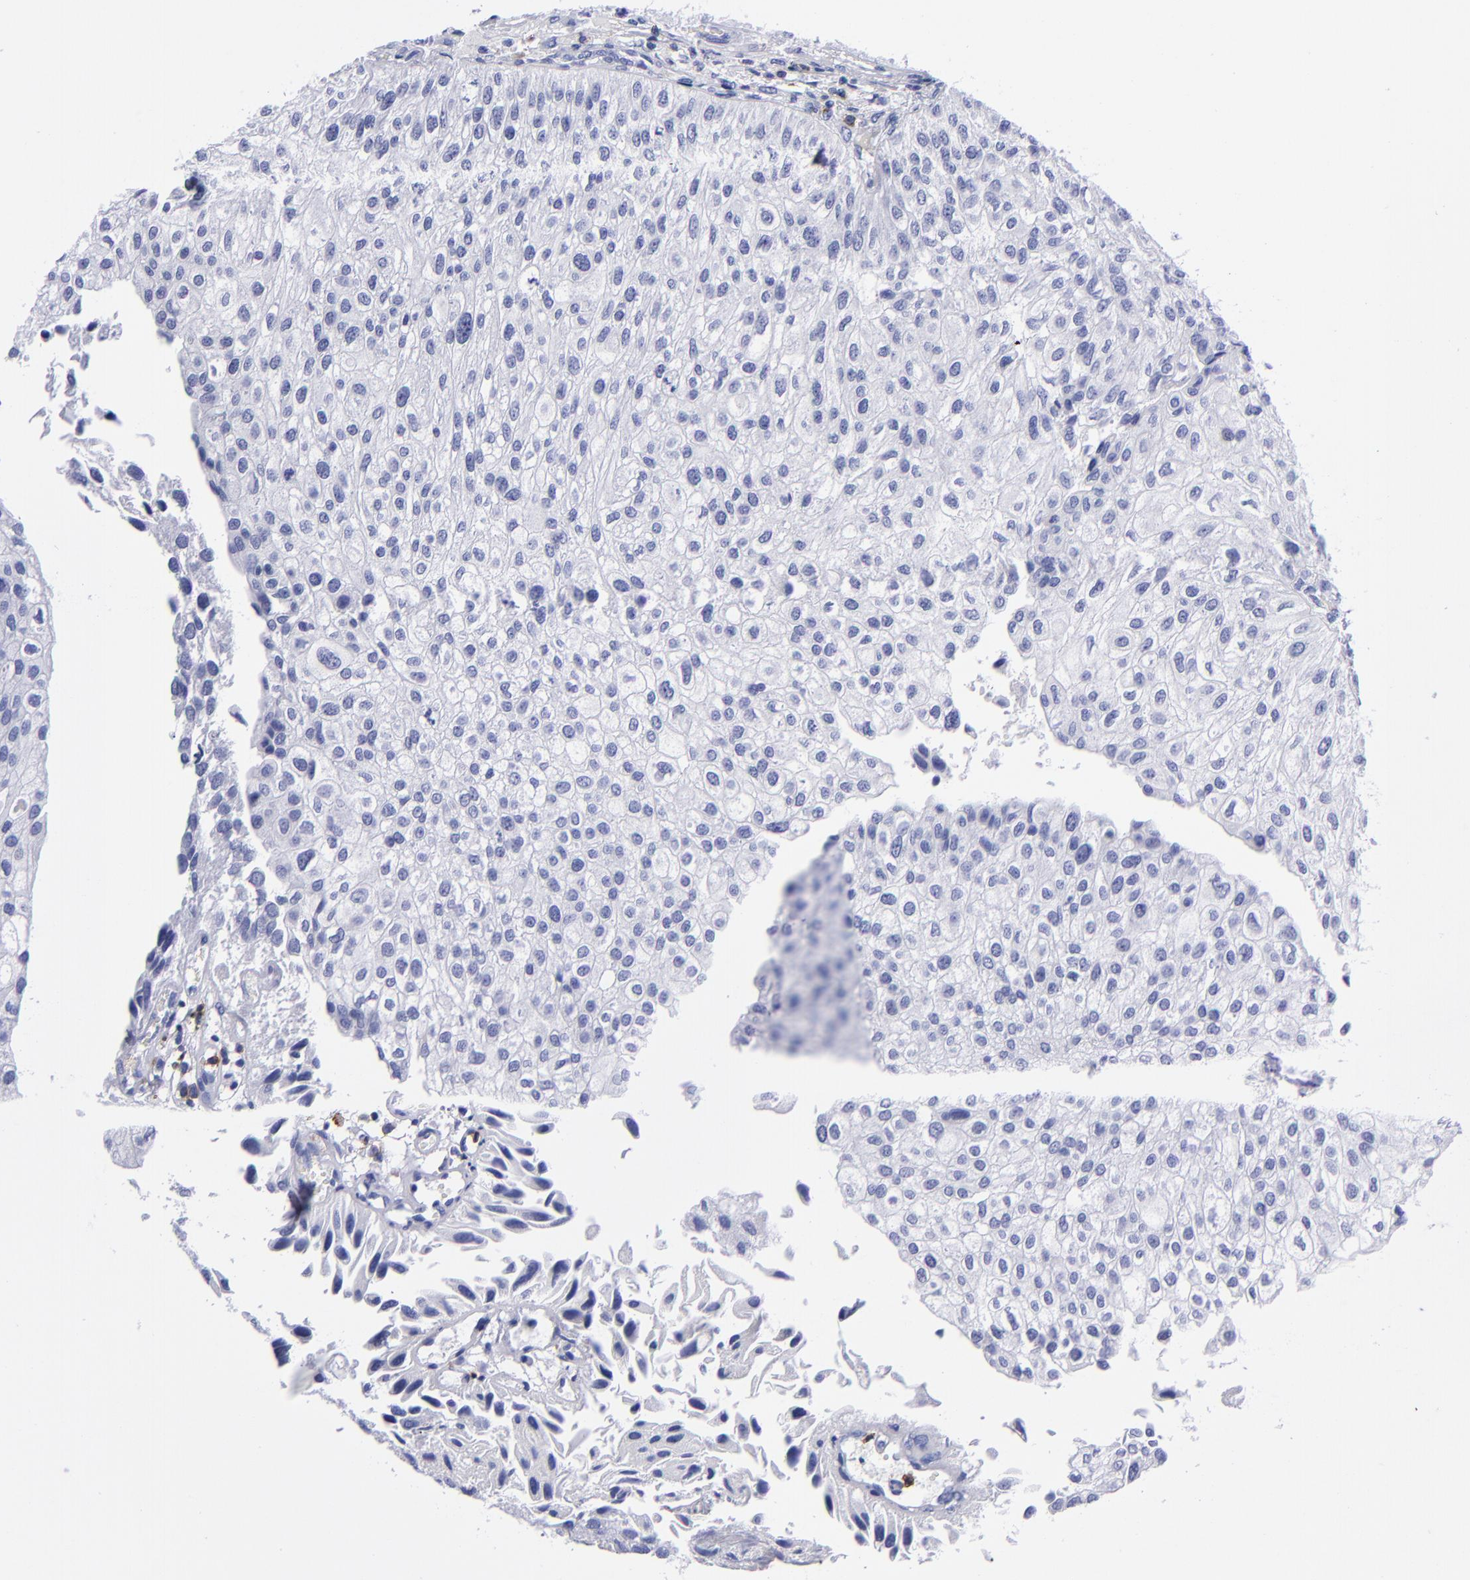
{"staining": {"intensity": "negative", "quantity": "none", "location": "none"}, "tissue": "urothelial cancer", "cell_type": "Tumor cells", "image_type": "cancer", "snomed": [{"axis": "morphology", "description": "Urothelial carcinoma, Low grade"}, {"axis": "topography", "description": "Urinary bladder"}], "caption": "Immunohistochemical staining of low-grade urothelial carcinoma demonstrates no significant expression in tumor cells.", "gene": "CD6", "patient": {"sex": "female", "age": 89}}